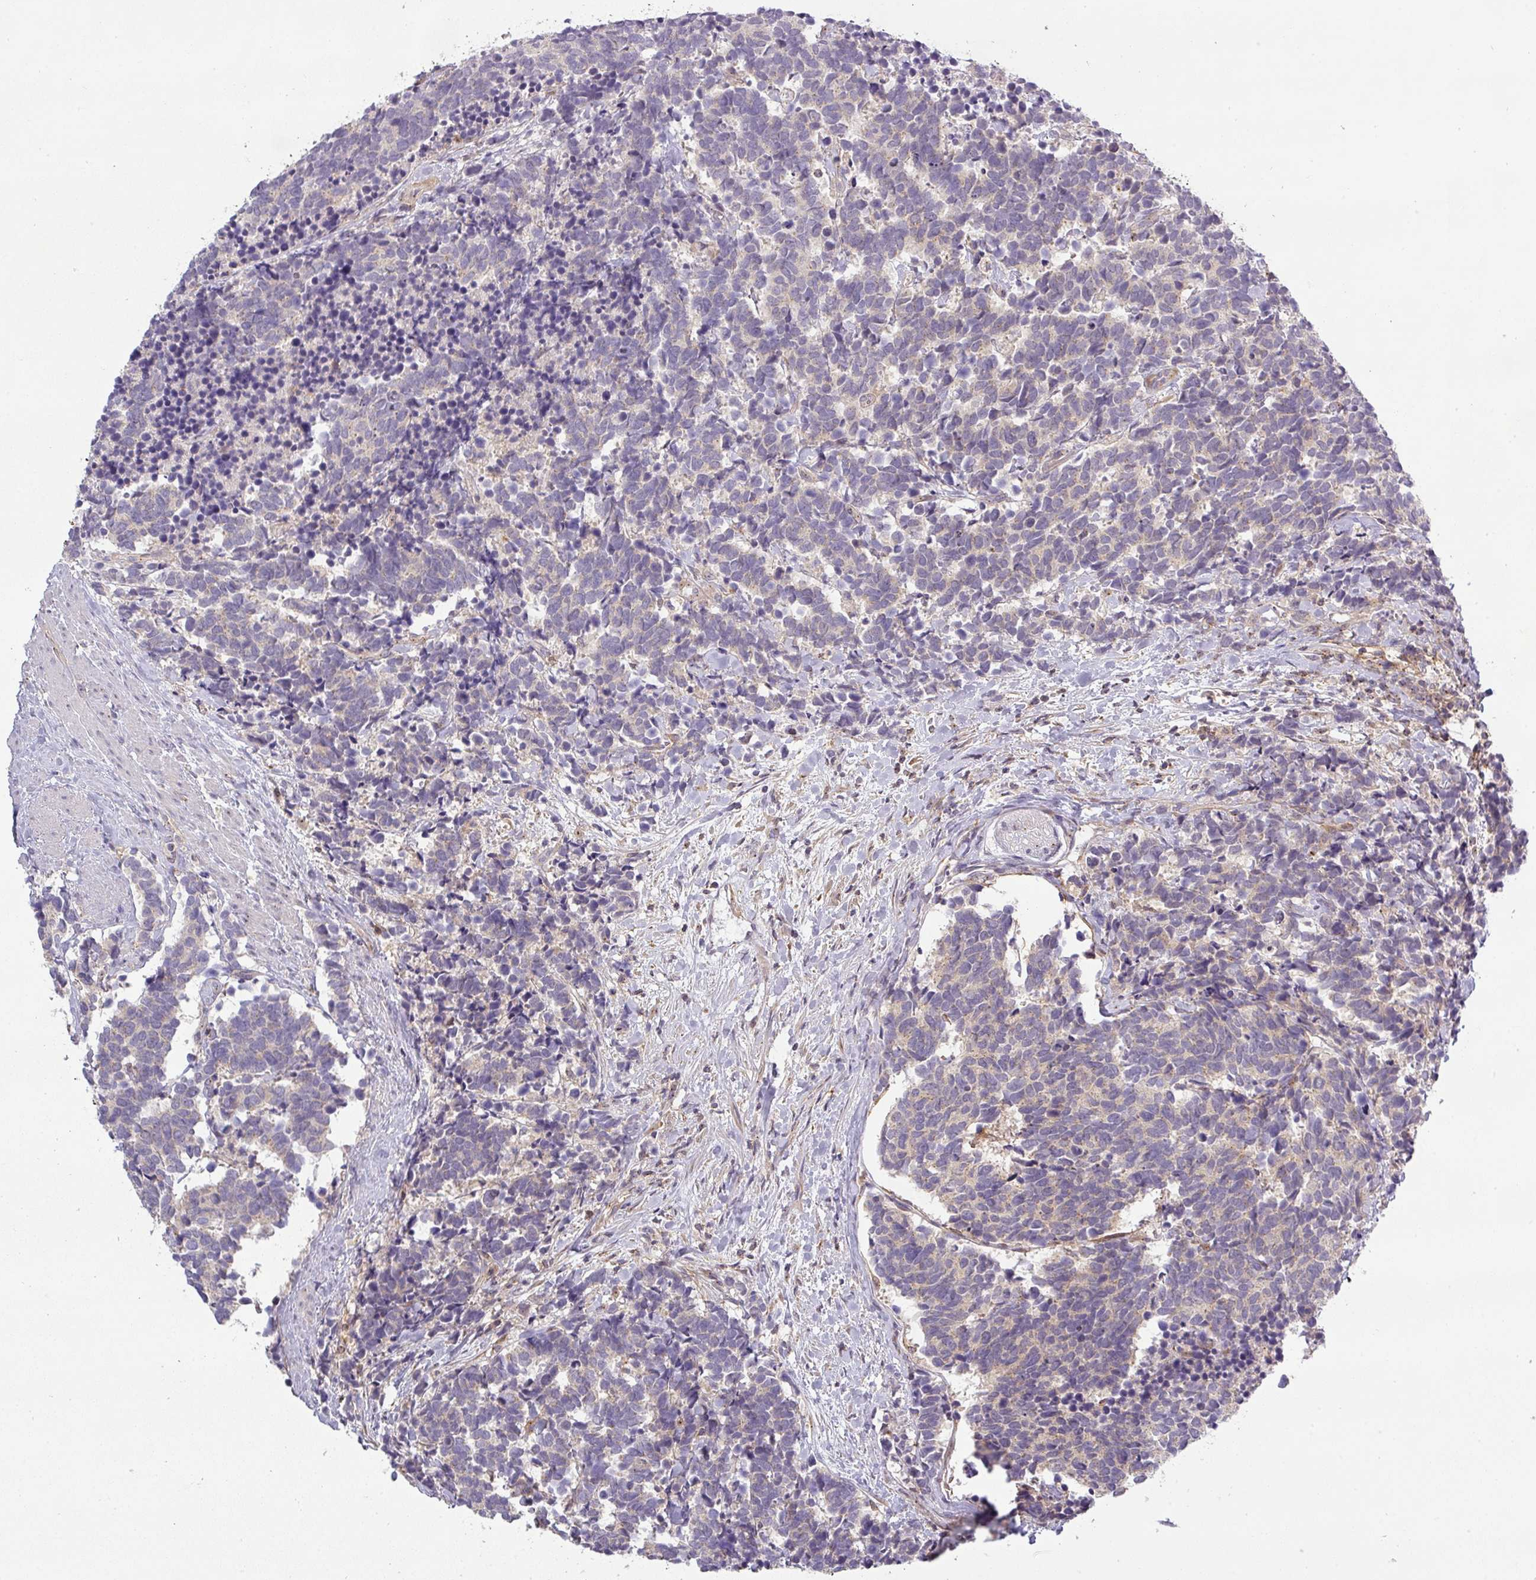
{"staining": {"intensity": "weak", "quantity": "<25%", "location": "cytoplasmic/membranous"}, "tissue": "carcinoid", "cell_type": "Tumor cells", "image_type": "cancer", "snomed": [{"axis": "morphology", "description": "Carcinoma, NOS"}, {"axis": "morphology", "description": "Carcinoid, malignant, NOS"}, {"axis": "topography", "description": "Prostate"}], "caption": "IHC of carcinoma exhibits no positivity in tumor cells. Nuclei are stained in blue.", "gene": "NIN", "patient": {"sex": "male", "age": 57}}